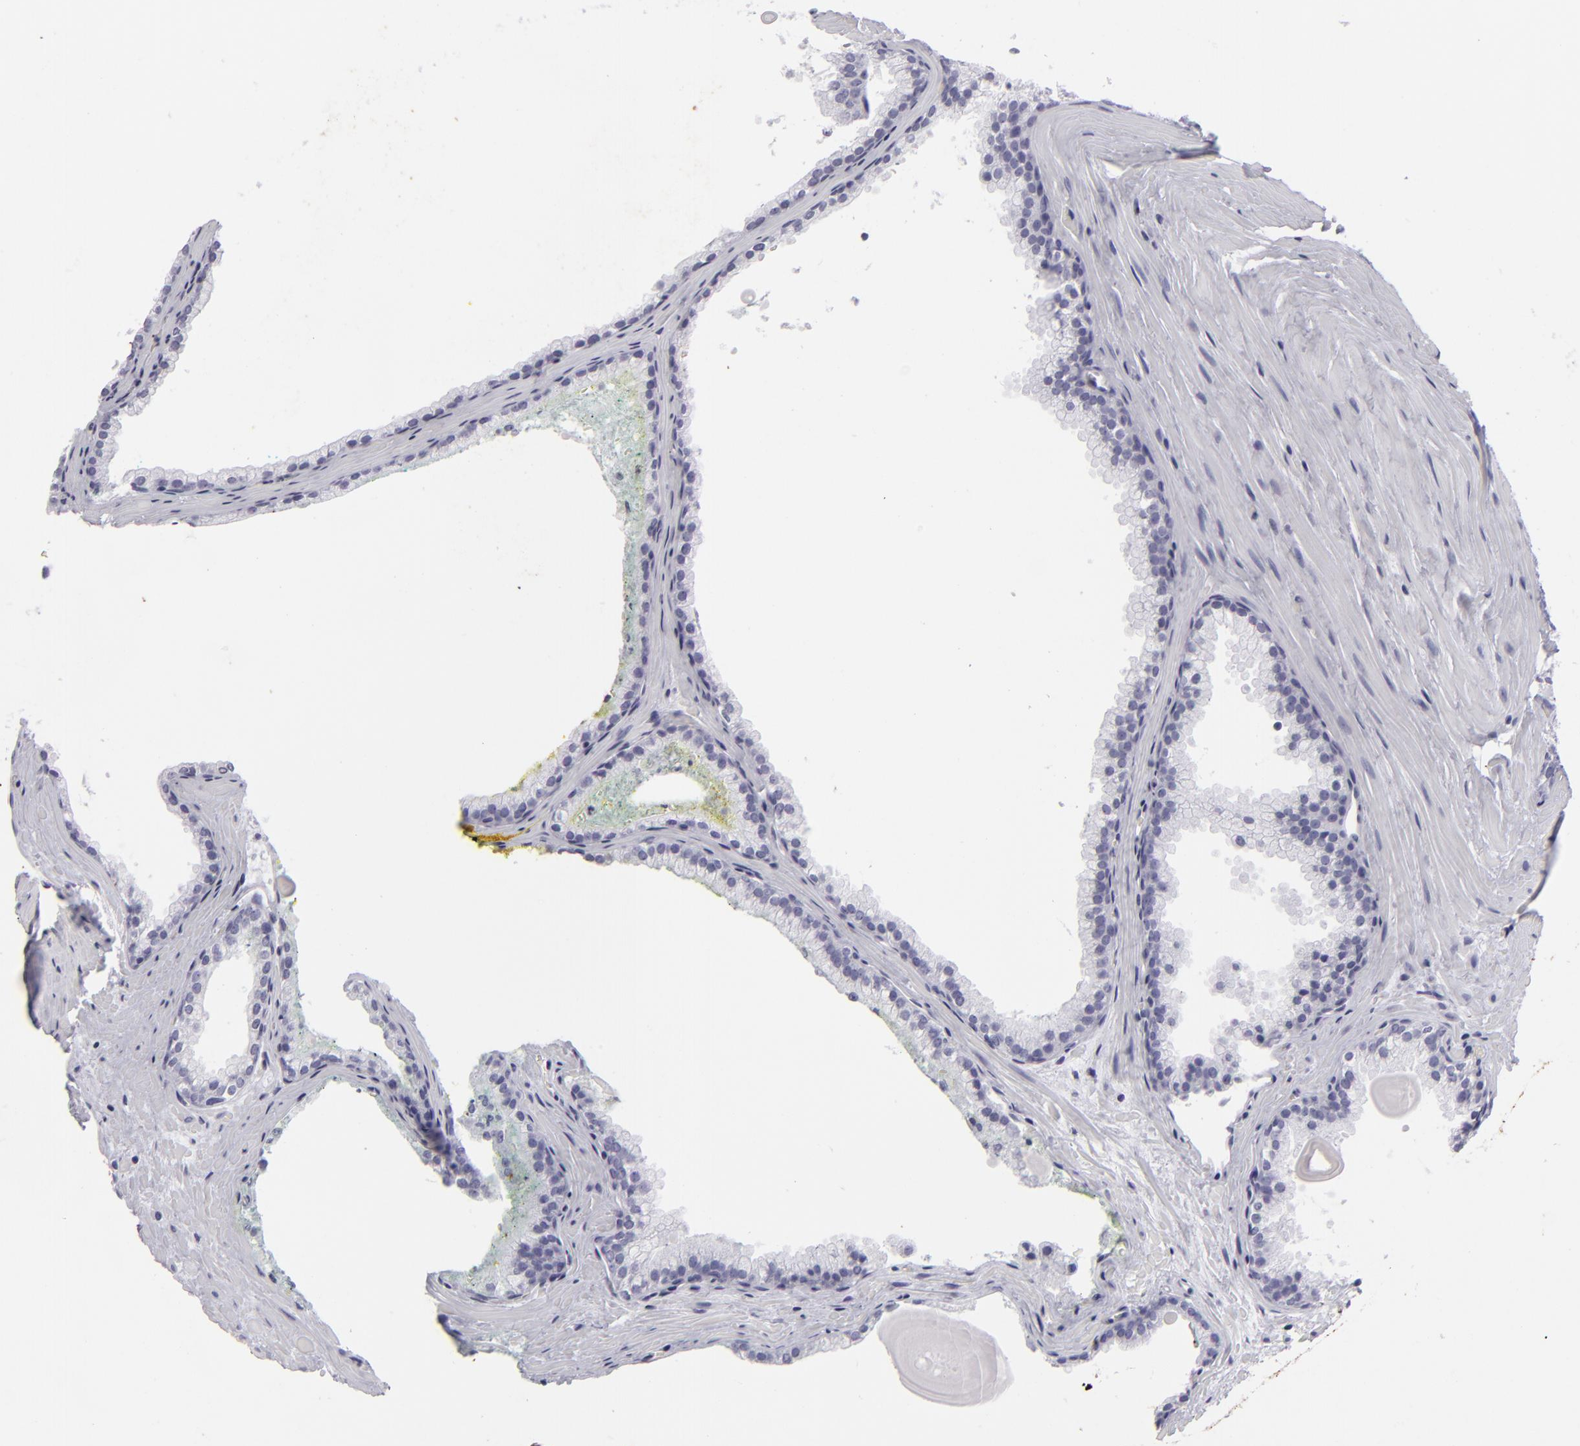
{"staining": {"intensity": "negative", "quantity": "none", "location": "none"}, "tissue": "prostate cancer", "cell_type": "Tumor cells", "image_type": "cancer", "snomed": [{"axis": "morphology", "description": "Adenocarcinoma, Medium grade"}, {"axis": "topography", "description": "Prostate"}], "caption": "The photomicrograph reveals no staining of tumor cells in prostate cancer. (Stains: DAB (3,3'-diaminobenzidine) immunohistochemistry (IHC) with hematoxylin counter stain, Microscopy: brightfield microscopy at high magnification).", "gene": "KRT1", "patient": {"sex": "male", "age": 72}}